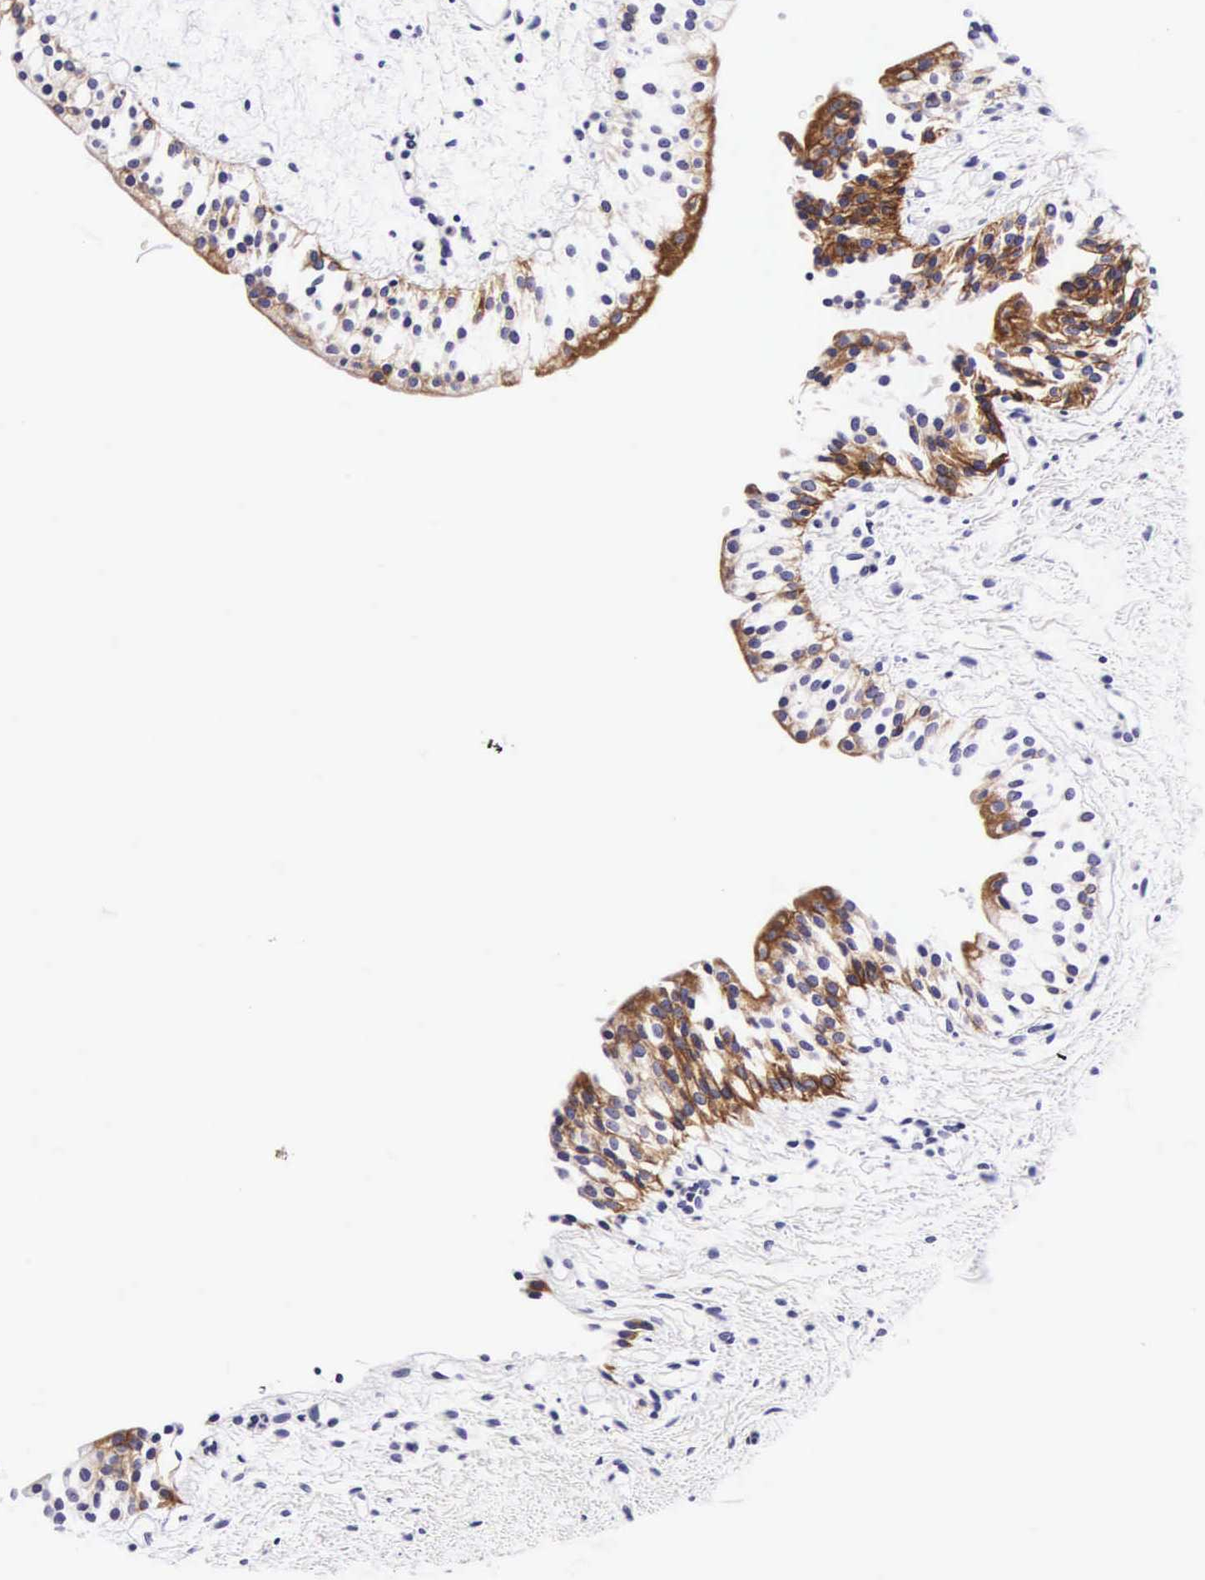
{"staining": {"intensity": "strong", "quantity": "25%-75%", "location": "cytoplasmic/membranous"}, "tissue": "urinary bladder", "cell_type": "Urothelial cells", "image_type": "normal", "snomed": [{"axis": "morphology", "description": "Normal tissue, NOS"}, {"axis": "topography", "description": "Urinary bladder"}], "caption": "IHC (DAB (3,3'-diaminobenzidine)) staining of normal human urinary bladder exhibits strong cytoplasmic/membranous protein positivity in about 25%-75% of urothelial cells.", "gene": "UPRT", "patient": {"sex": "male", "age": 48}}